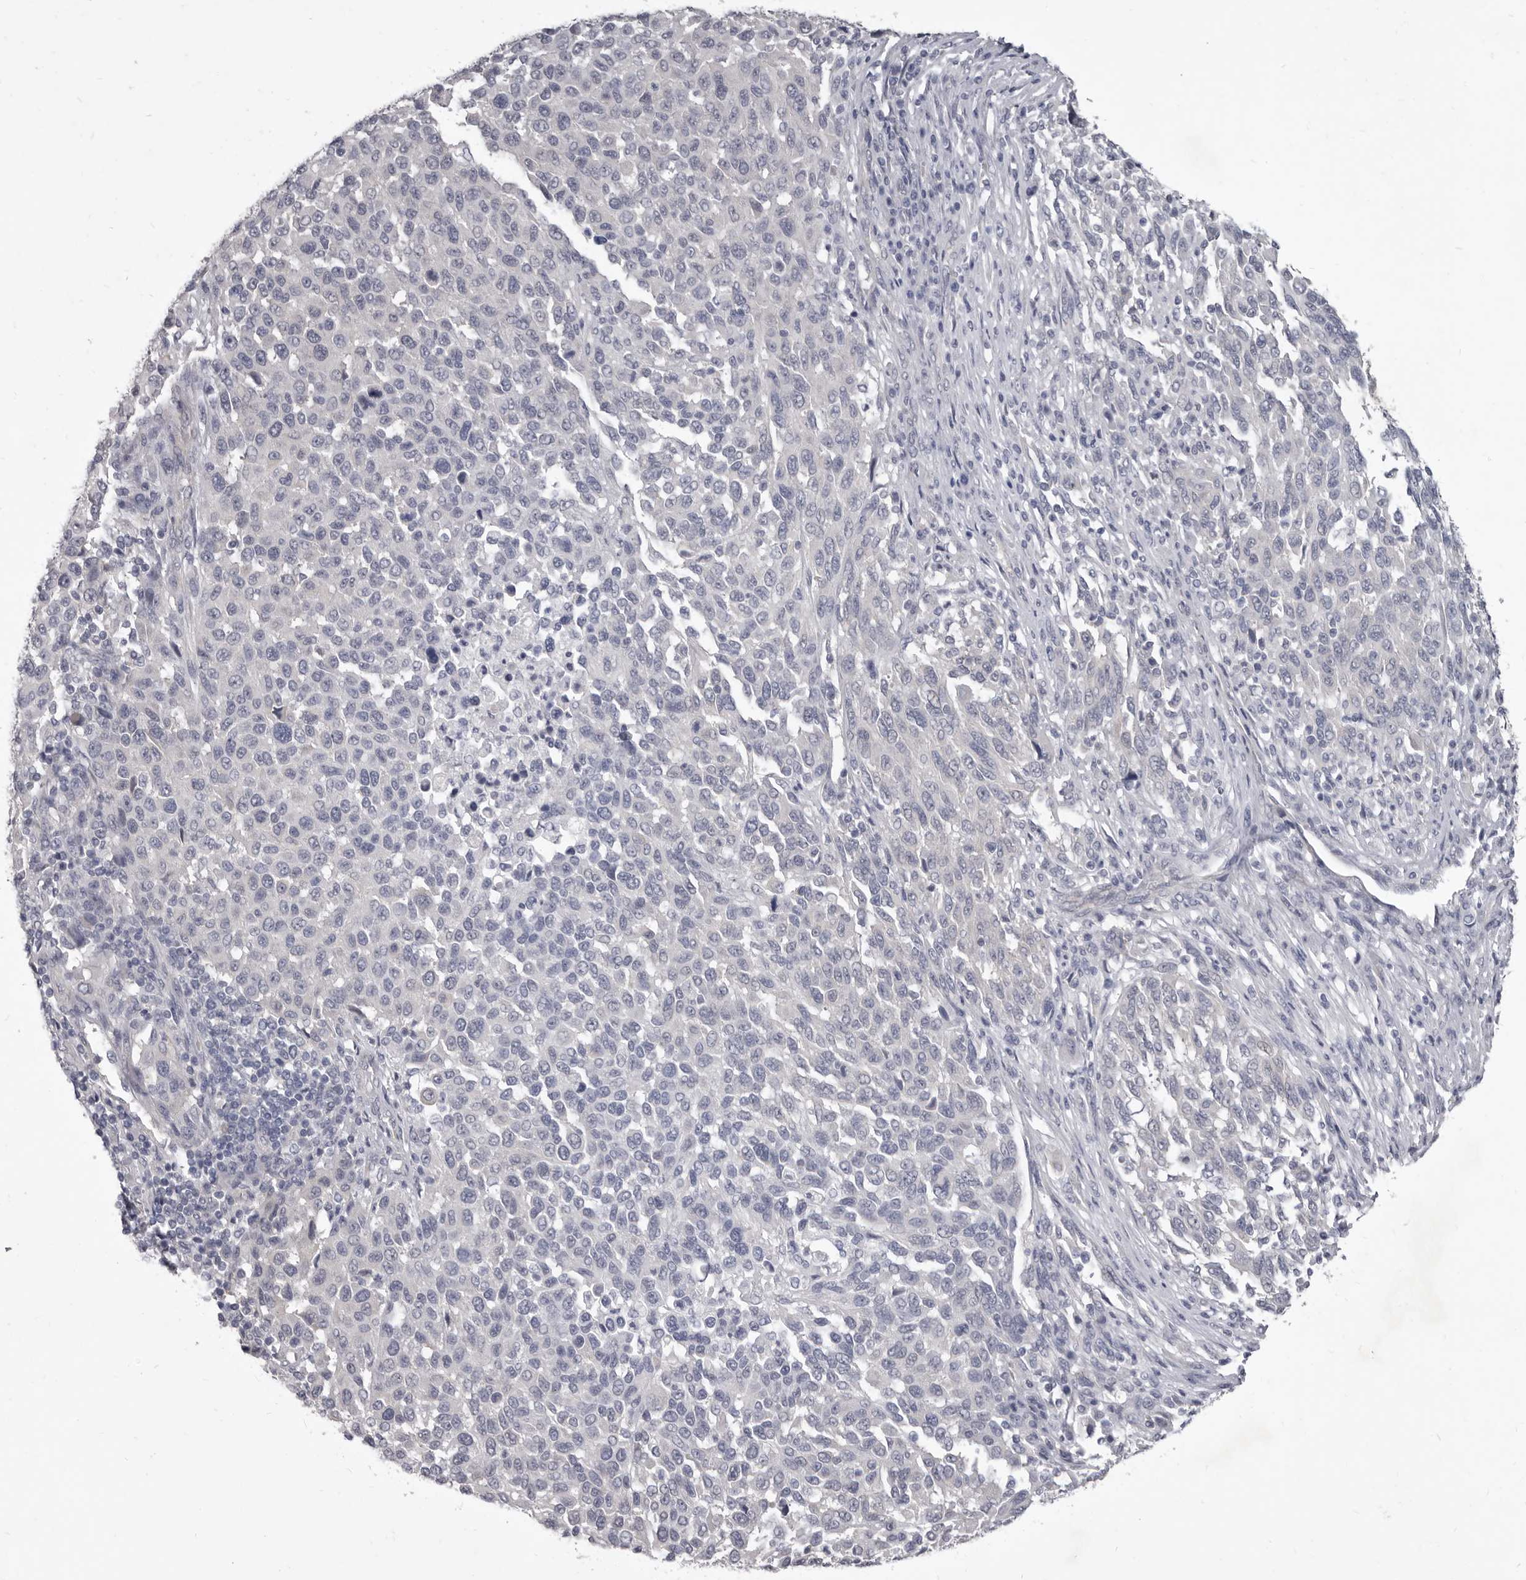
{"staining": {"intensity": "negative", "quantity": "none", "location": "none"}, "tissue": "melanoma", "cell_type": "Tumor cells", "image_type": "cancer", "snomed": [{"axis": "morphology", "description": "Malignant melanoma, Metastatic site"}, {"axis": "topography", "description": "Lymph node"}], "caption": "Protein analysis of melanoma reveals no significant expression in tumor cells.", "gene": "GSK3B", "patient": {"sex": "male", "age": 61}}